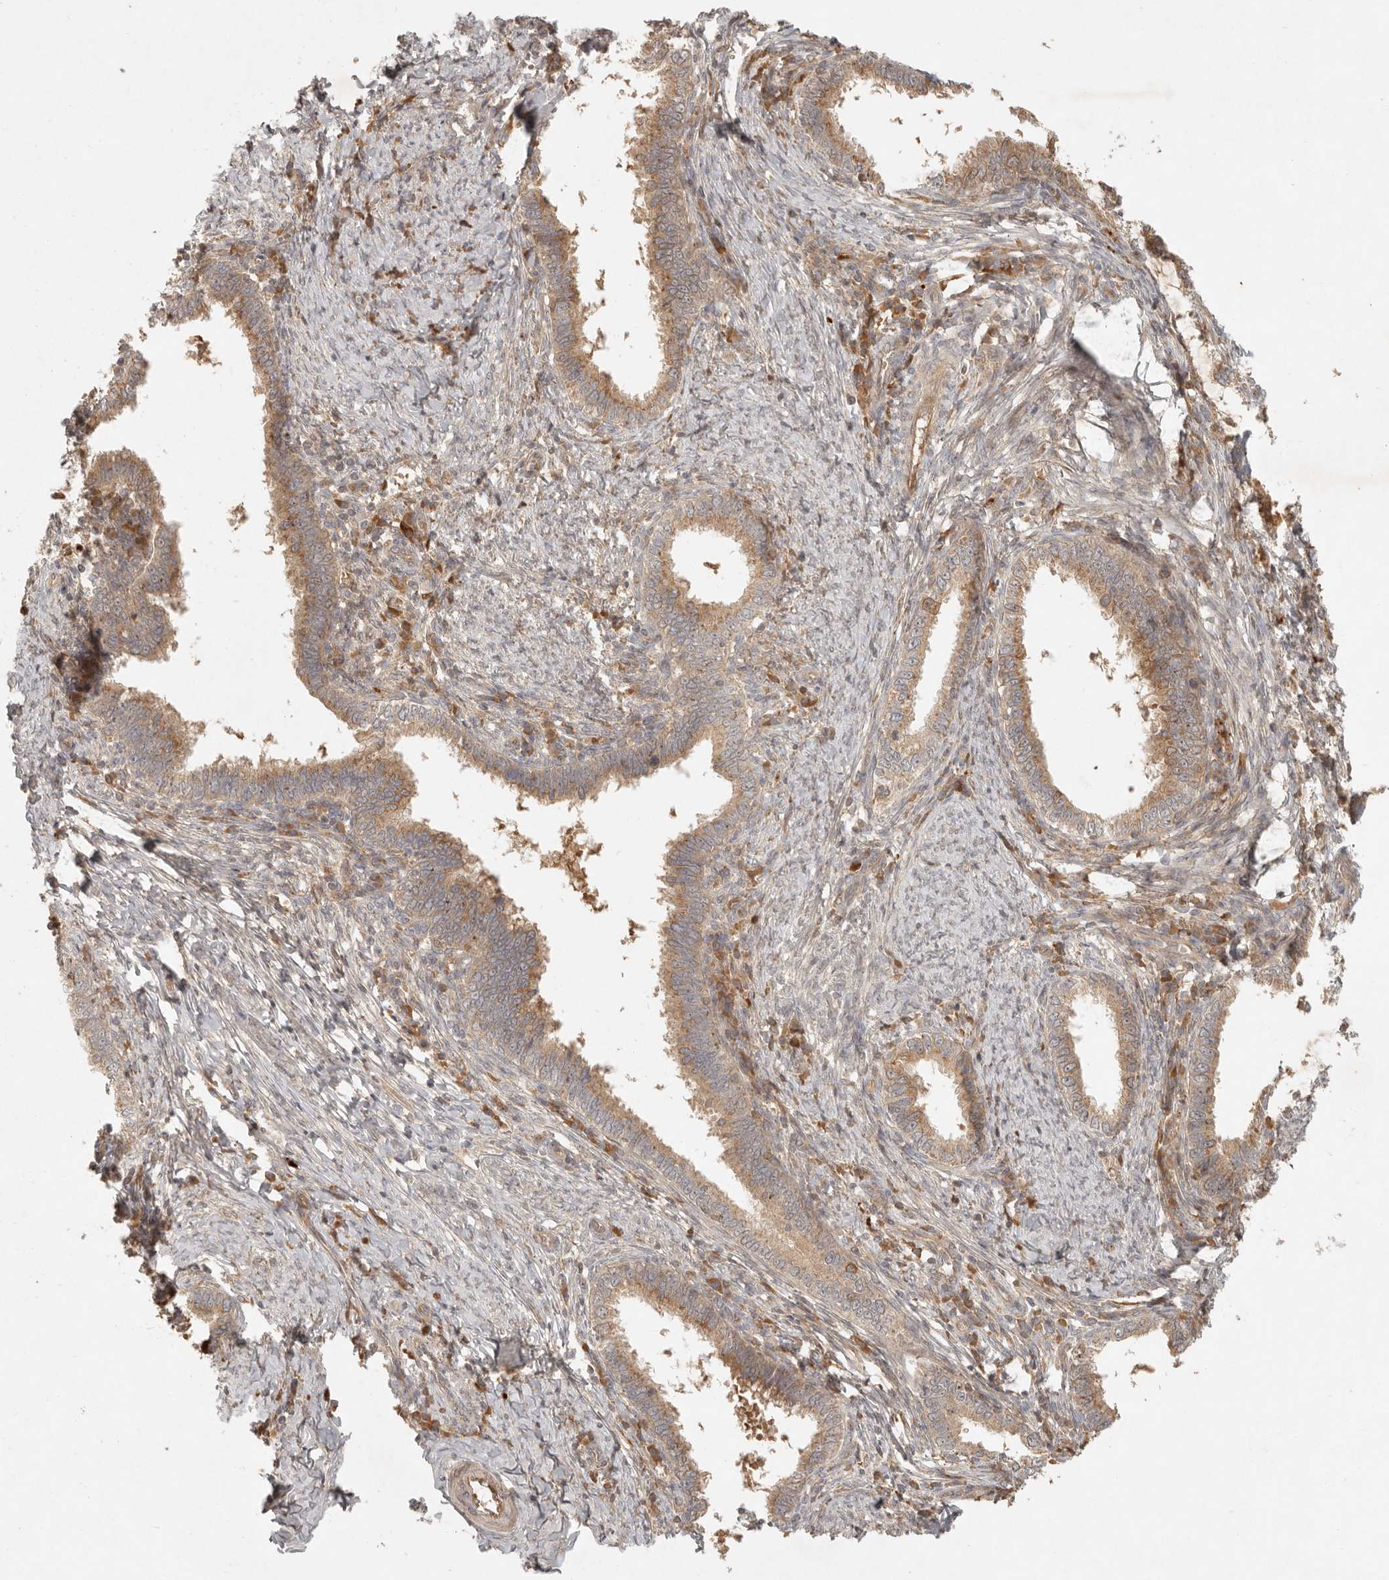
{"staining": {"intensity": "moderate", "quantity": ">75%", "location": "cytoplasmic/membranous"}, "tissue": "cervical cancer", "cell_type": "Tumor cells", "image_type": "cancer", "snomed": [{"axis": "morphology", "description": "Adenocarcinoma, NOS"}, {"axis": "topography", "description": "Cervix"}], "caption": "Human cervical cancer (adenocarcinoma) stained for a protein (brown) reveals moderate cytoplasmic/membranous positive positivity in approximately >75% of tumor cells.", "gene": "ANKRD61", "patient": {"sex": "female", "age": 36}}